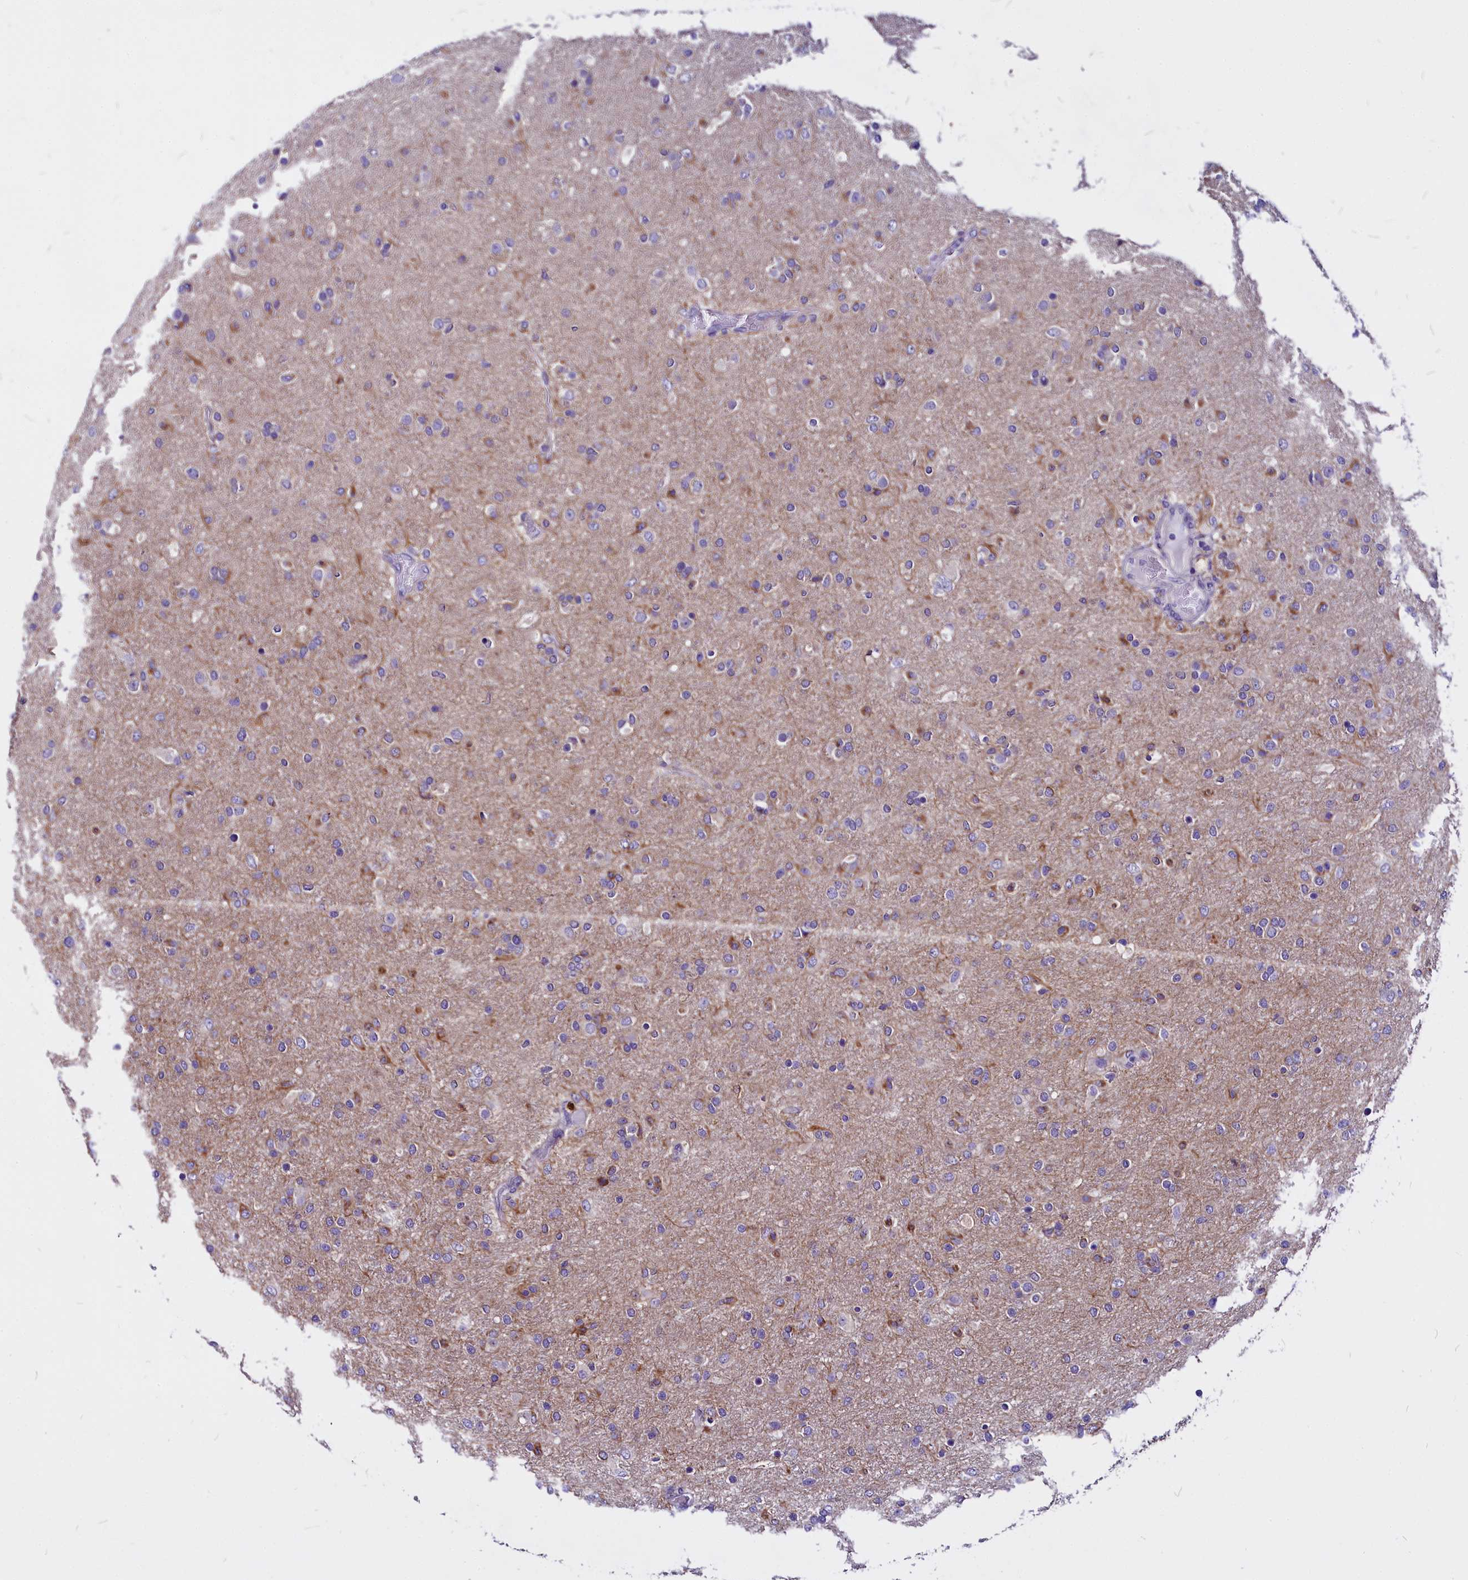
{"staining": {"intensity": "moderate", "quantity": "<25%", "location": "cytoplasmic/membranous"}, "tissue": "glioma", "cell_type": "Tumor cells", "image_type": "cancer", "snomed": [{"axis": "morphology", "description": "Glioma, malignant, Low grade"}, {"axis": "topography", "description": "Brain"}], "caption": "Immunohistochemistry (IHC) image of glioma stained for a protein (brown), which shows low levels of moderate cytoplasmic/membranous staining in about <25% of tumor cells.", "gene": "CEP170", "patient": {"sex": "male", "age": 65}}